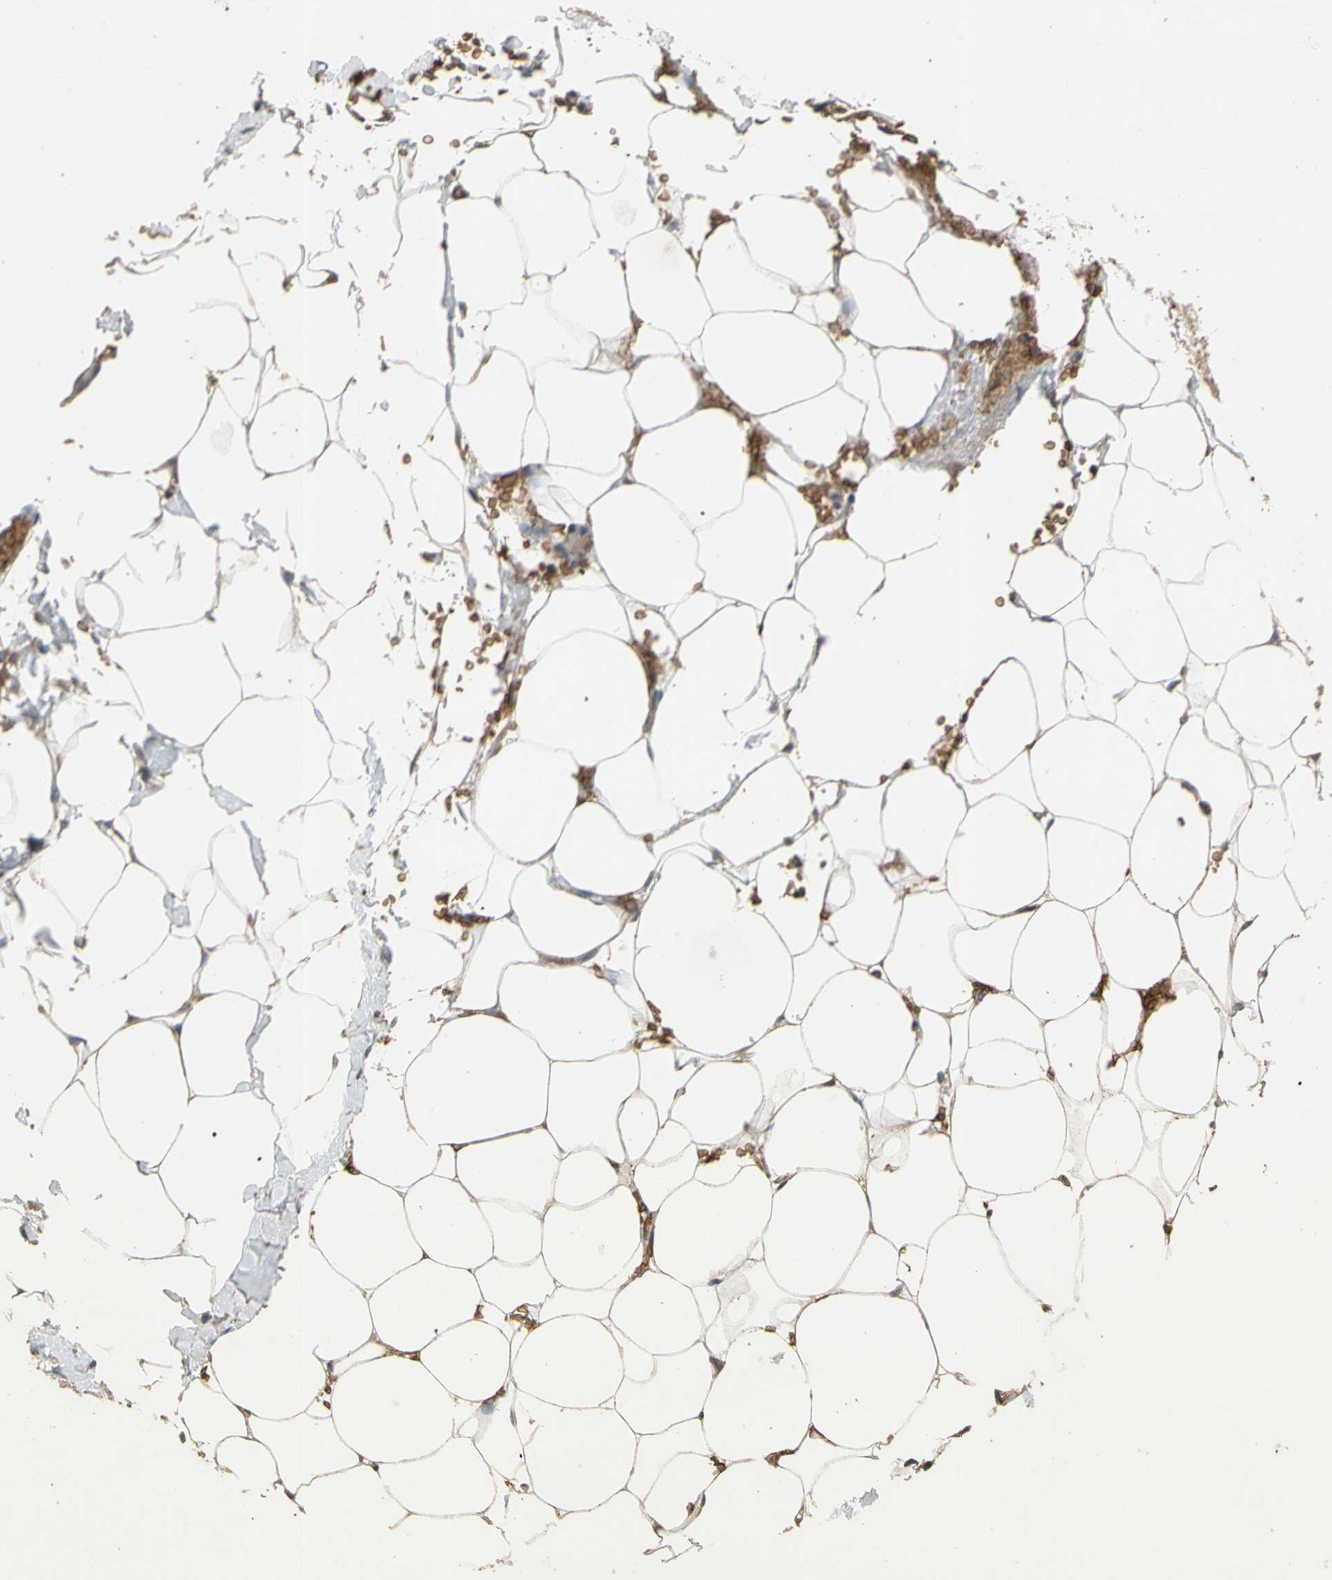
{"staining": {"intensity": "negative", "quantity": "none", "location": "none"}, "tissue": "adipose tissue", "cell_type": "Adipocytes", "image_type": "normal", "snomed": [{"axis": "morphology", "description": "Normal tissue, NOS"}, {"axis": "topography", "description": "Breast"}, {"axis": "topography", "description": "Adipose tissue"}], "caption": "DAB (3,3'-diaminobenzidine) immunohistochemical staining of benign human adipose tissue exhibits no significant staining in adipocytes.", "gene": "RIOK2", "patient": {"sex": "female", "age": 25}}